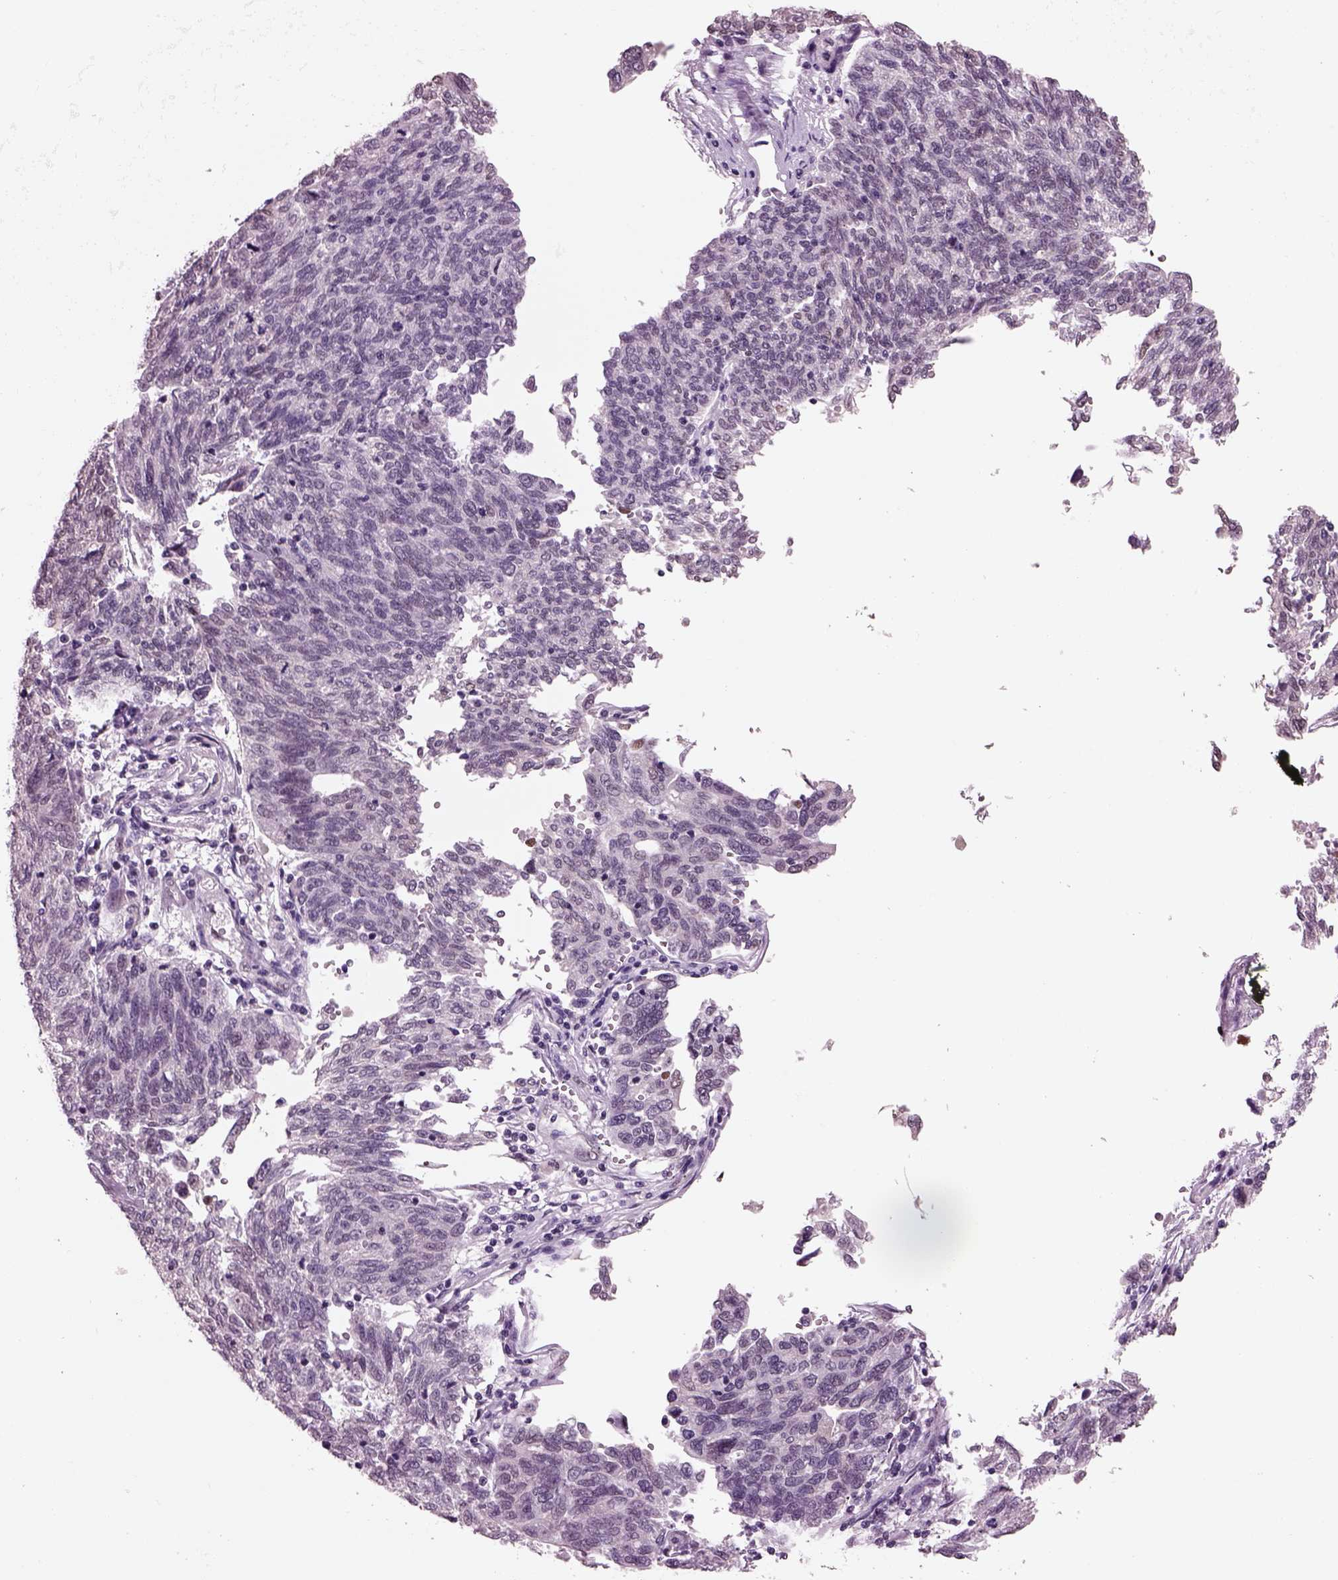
{"staining": {"intensity": "weak", "quantity": "25%-75%", "location": "nuclear"}, "tissue": "ovarian cancer", "cell_type": "Tumor cells", "image_type": "cancer", "snomed": [{"axis": "morphology", "description": "Carcinoma, endometroid"}, {"axis": "topography", "description": "Ovary"}], "caption": "An image of human ovarian cancer (endometroid carcinoma) stained for a protein exhibits weak nuclear brown staining in tumor cells. The staining is performed using DAB (3,3'-diaminobenzidine) brown chromogen to label protein expression. The nuclei are counter-stained blue using hematoxylin.", "gene": "SEPHS1", "patient": {"sex": "female", "age": 58}}